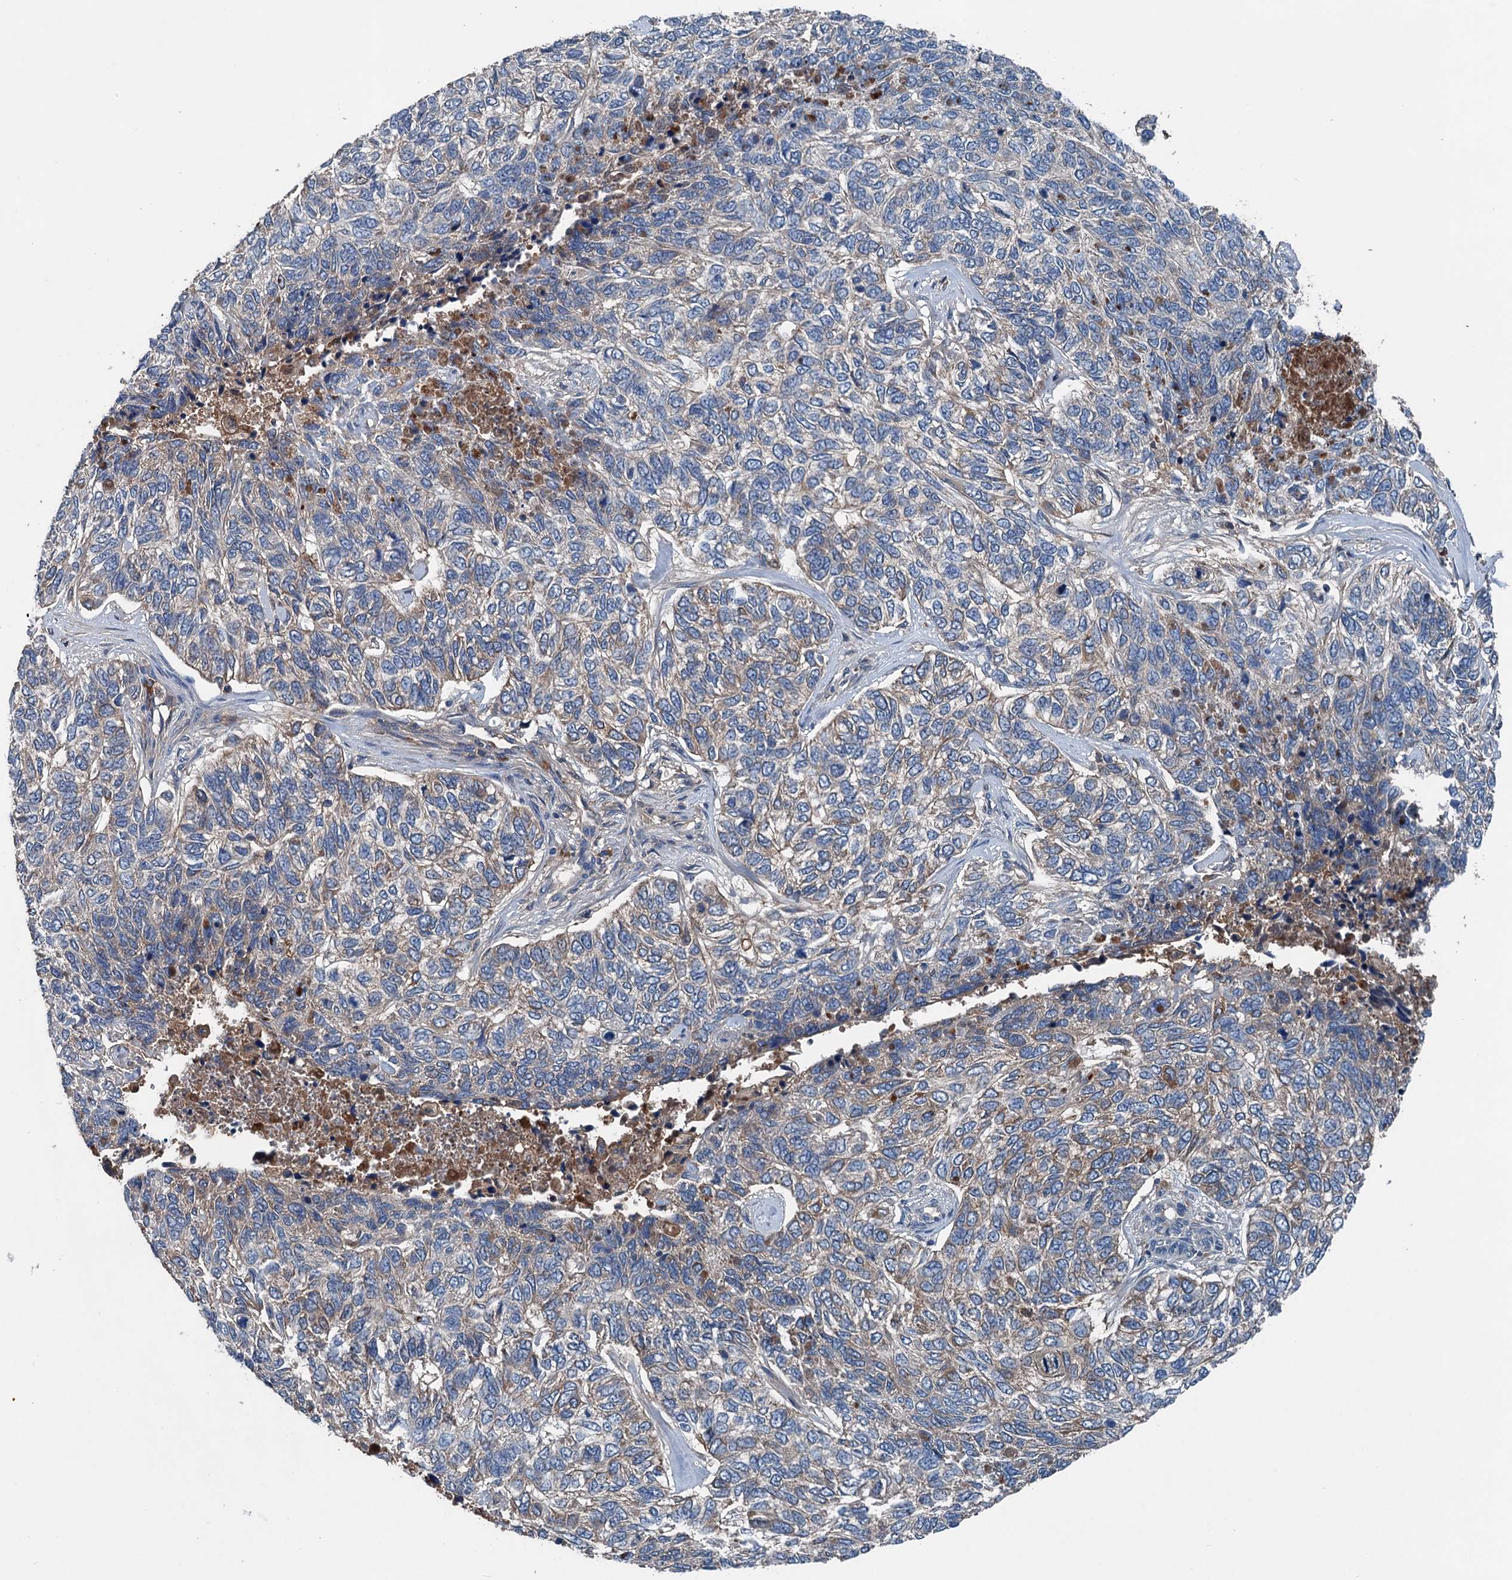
{"staining": {"intensity": "moderate", "quantity": "<25%", "location": "cytoplasmic/membranous"}, "tissue": "skin cancer", "cell_type": "Tumor cells", "image_type": "cancer", "snomed": [{"axis": "morphology", "description": "Basal cell carcinoma"}, {"axis": "topography", "description": "Skin"}], "caption": "Human skin basal cell carcinoma stained with a brown dye exhibits moderate cytoplasmic/membranous positive positivity in about <25% of tumor cells.", "gene": "PDSS1", "patient": {"sex": "female", "age": 65}}